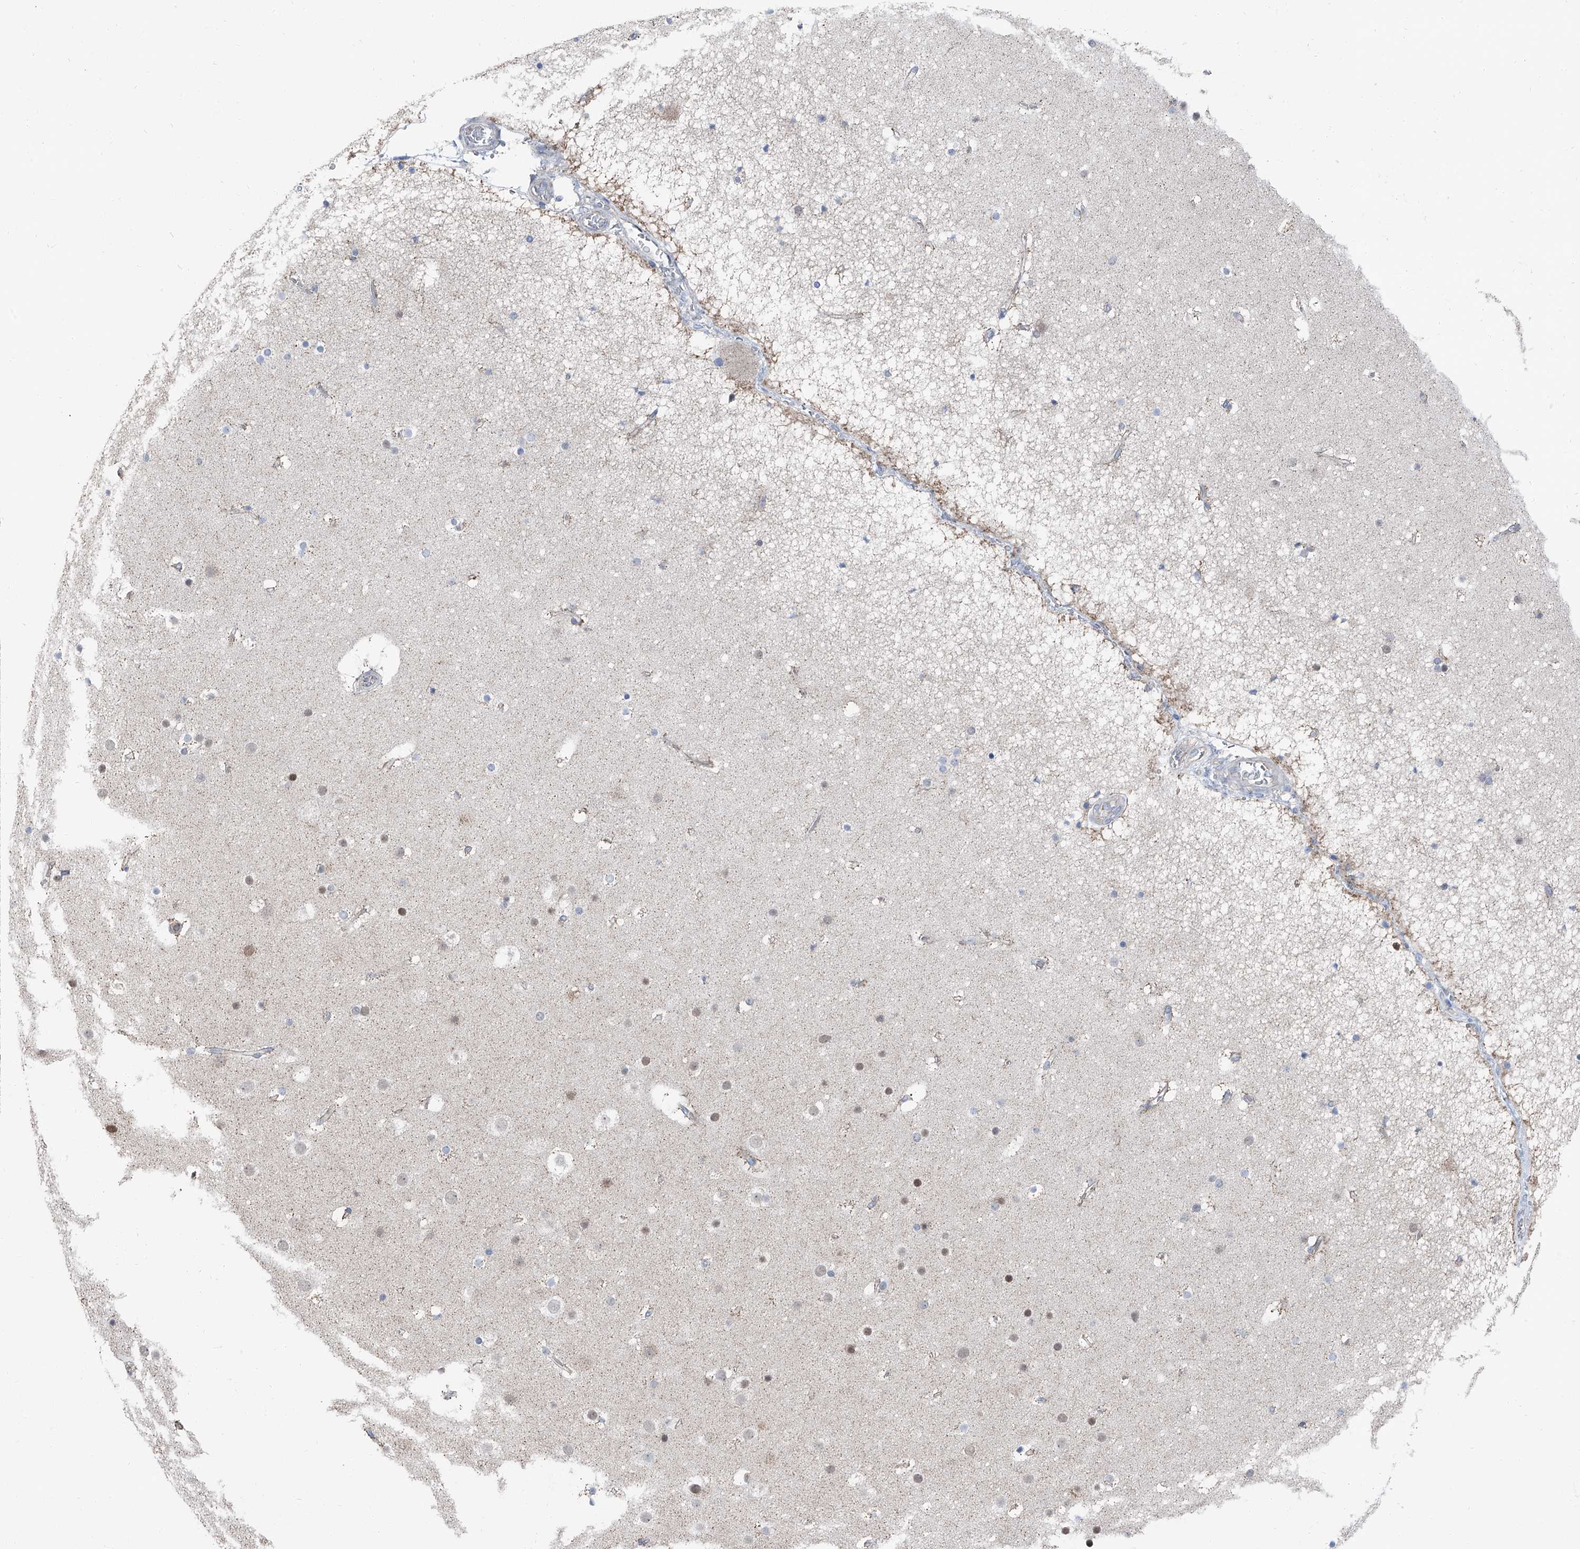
{"staining": {"intensity": "weak", "quantity": "<25%", "location": "cytoplasmic/membranous"}, "tissue": "cerebral cortex", "cell_type": "Endothelial cells", "image_type": "normal", "snomed": [{"axis": "morphology", "description": "Normal tissue, NOS"}, {"axis": "topography", "description": "Cerebral cortex"}], "caption": "Immunohistochemical staining of benign human cerebral cortex exhibits no significant staining in endothelial cells.", "gene": "GPR142", "patient": {"sex": "male", "age": 57}}